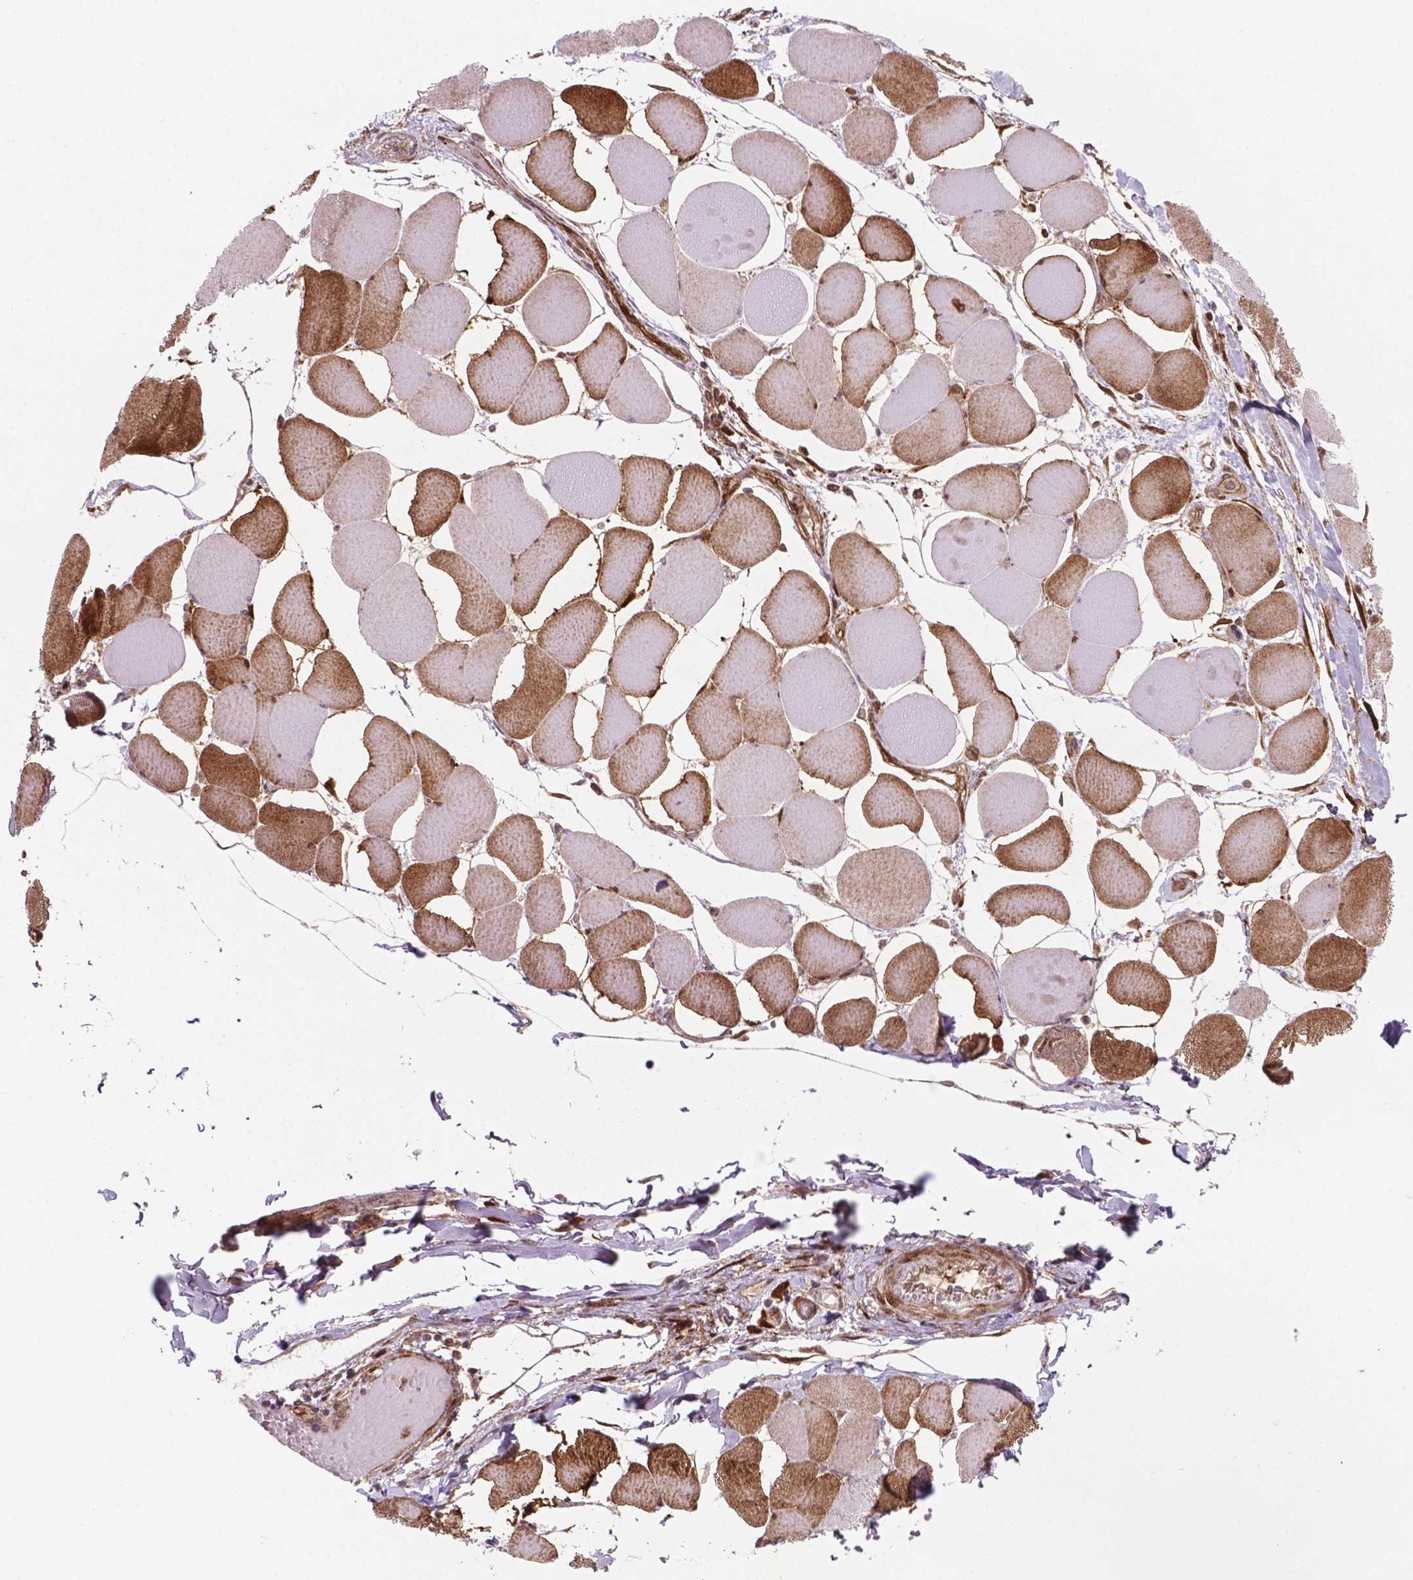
{"staining": {"intensity": "strong", "quantity": "25%-75%", "location": "cytoplasmic/membranous"}, "tissue": "skeletal muscle", "cell_type": "Myocytes", "image_type": "normal", "snomed": [{"axis": "morphology", "description": "Normal tissue, NOS"}, {"axis": "topography", "description": "Skeletal muscle"}], "caption": "A high amount of strong cytoplasmic/membranous staining is identified in about 25%-75% of myocytes in benign skeletal muscle.", "gene": "LDHA", "patient": {"sex": "female", "age": 75}}